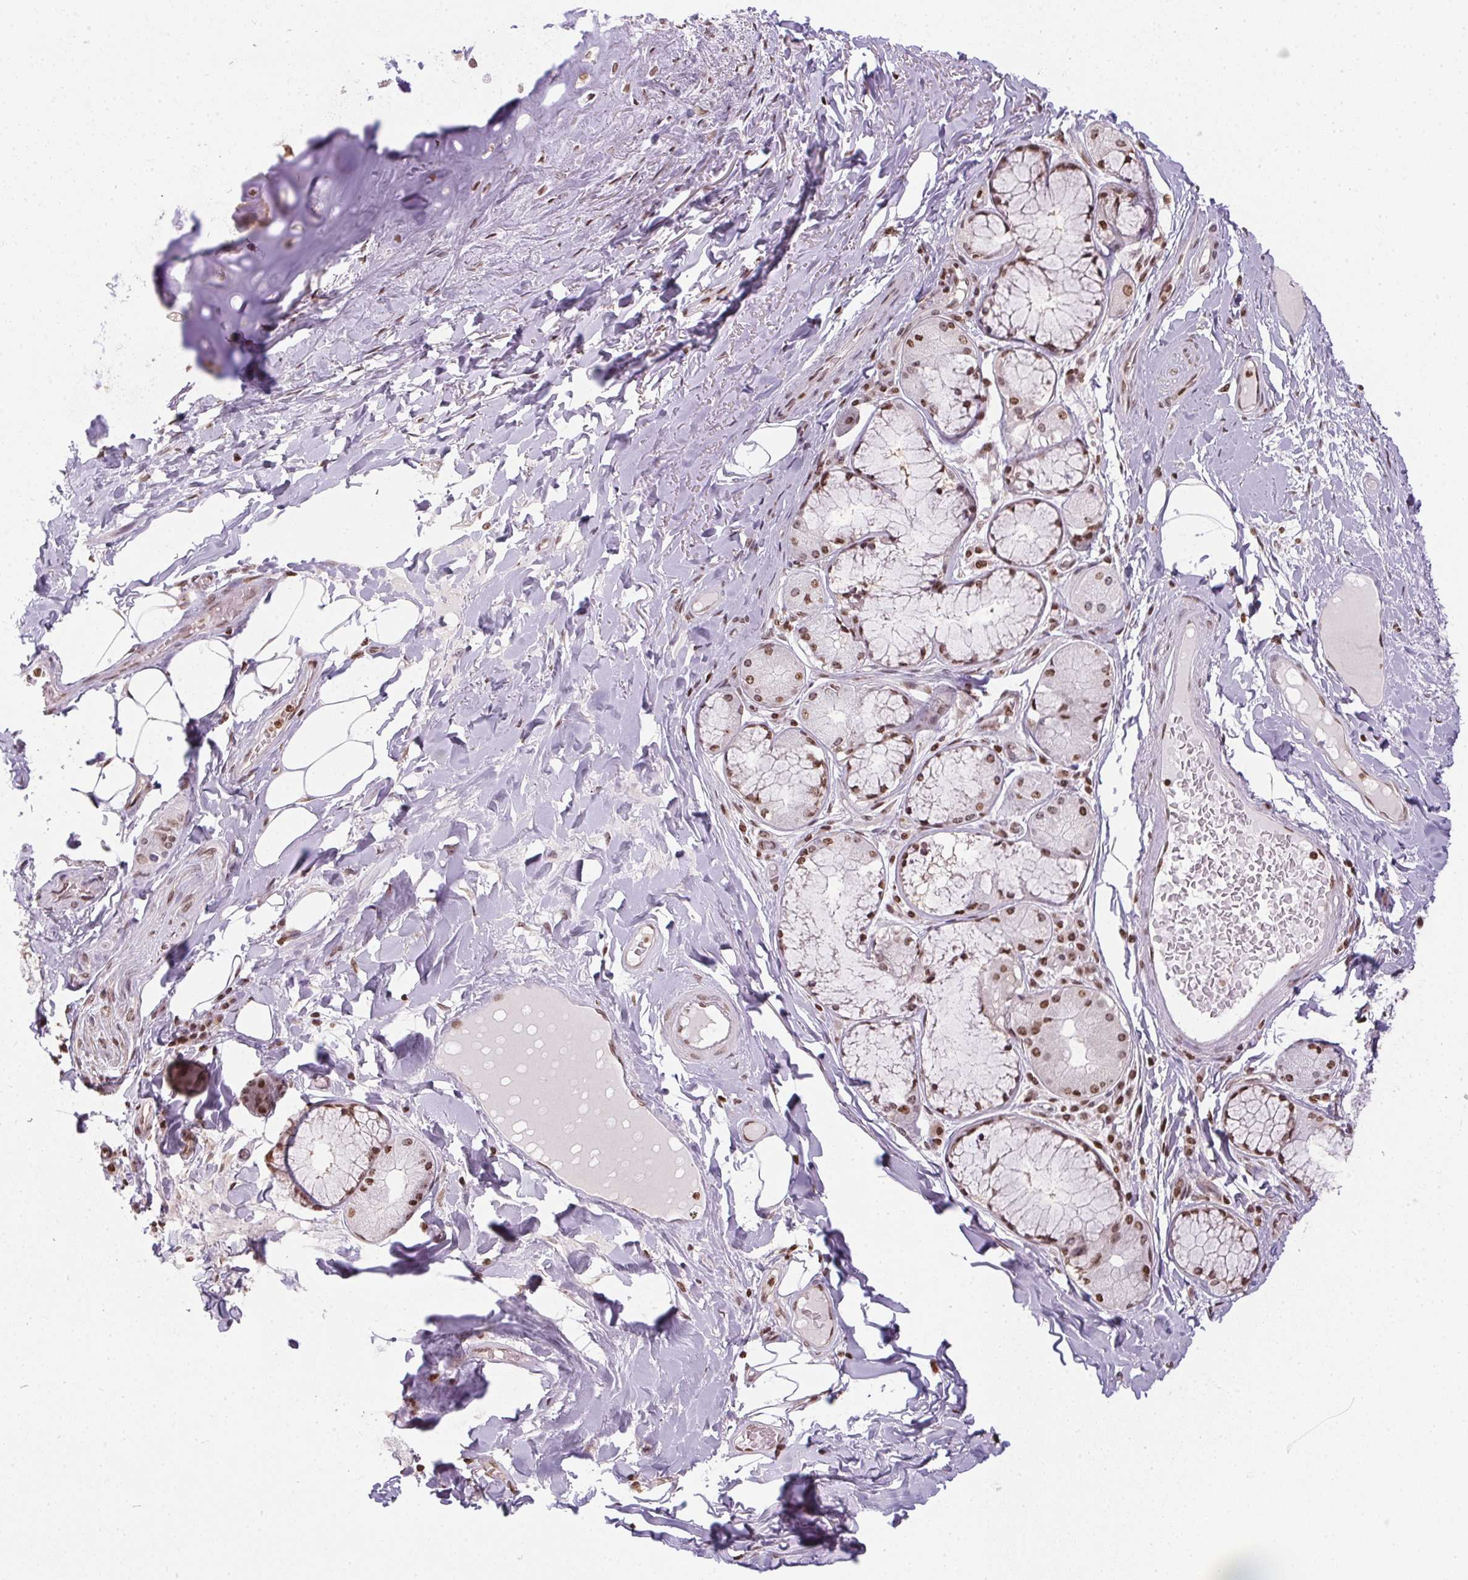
{"staining": {"intensity": "moderate", "quantity": "<25%", "location": "nuclear"}, "tissue": "adipose tissue", "cell_type": "Adipocytes", "image_type": "normal", "snomed": [{"axis": "morphology", "description": "Normal tissue, NOS"}, {"axis": "topography", "description": "Cartilage tissue"}, {"axis": "topography", "description": "Bronchus"}], "caption": "Adipose tissue stained with a protein marker reveals moderate staining in adipocytes.", "gene": "RNF181", "patient": {"sex": "male", "age": 64}}